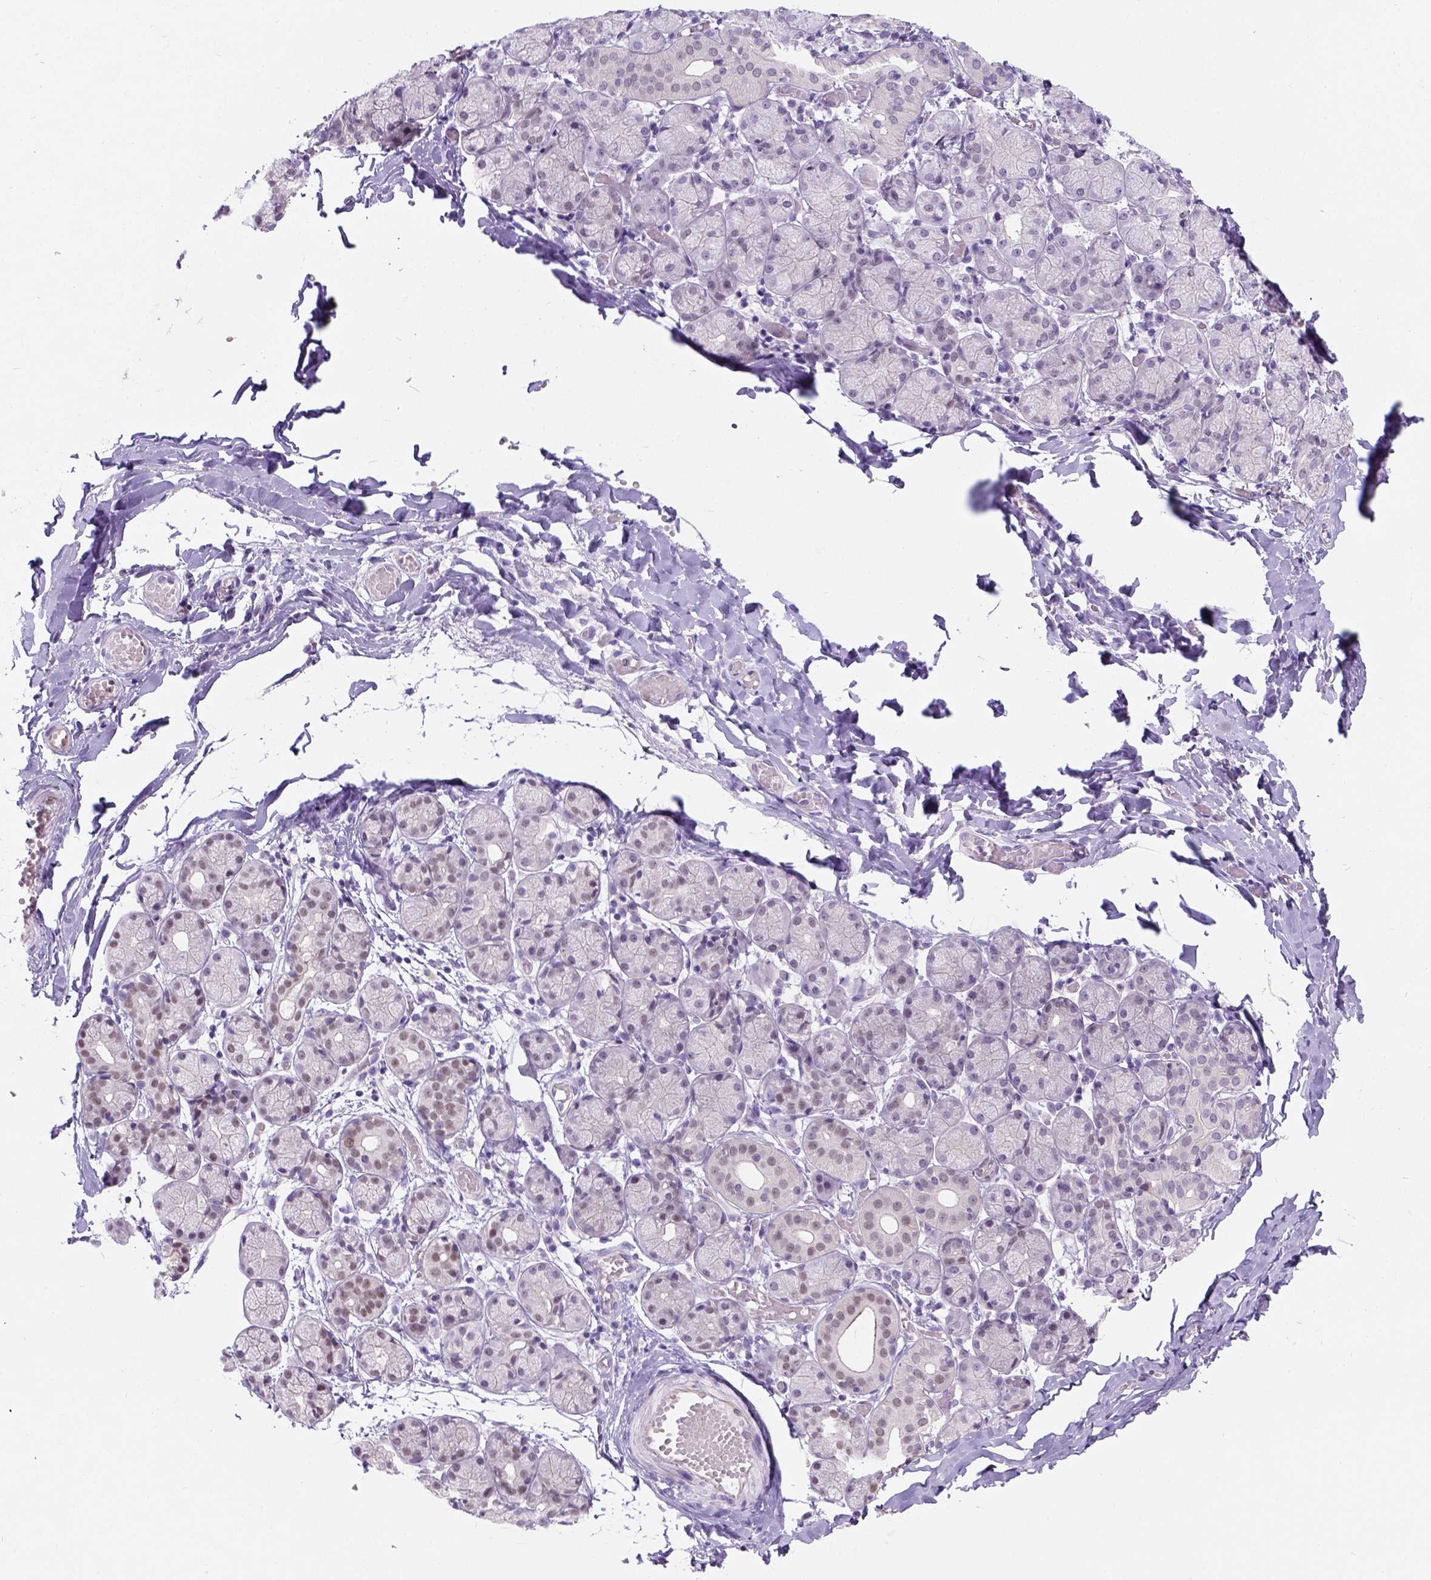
{"staining": {"intensity": "weak", "quantity": "25%-75%", "location": "nuclear"}, "tissue": "salivary gland", "cell_type": "Glandular cells", "image_type": "normal", "snomed": [{"axis": "morphology", "description": "Normal tissue, NOS"}, {"axis": "topography", "description": "Salivary gland"}, {"axis": "topography", "description": "Peripheral nerve tissue"}], "caption": "Salivary gland stained with DAB IHC demonstrates low levels of weak nuclear expression in about 25%-75% of glandular cells.", "gene": "C20orf144", "patient": {"sex": "female", "age": 24}}